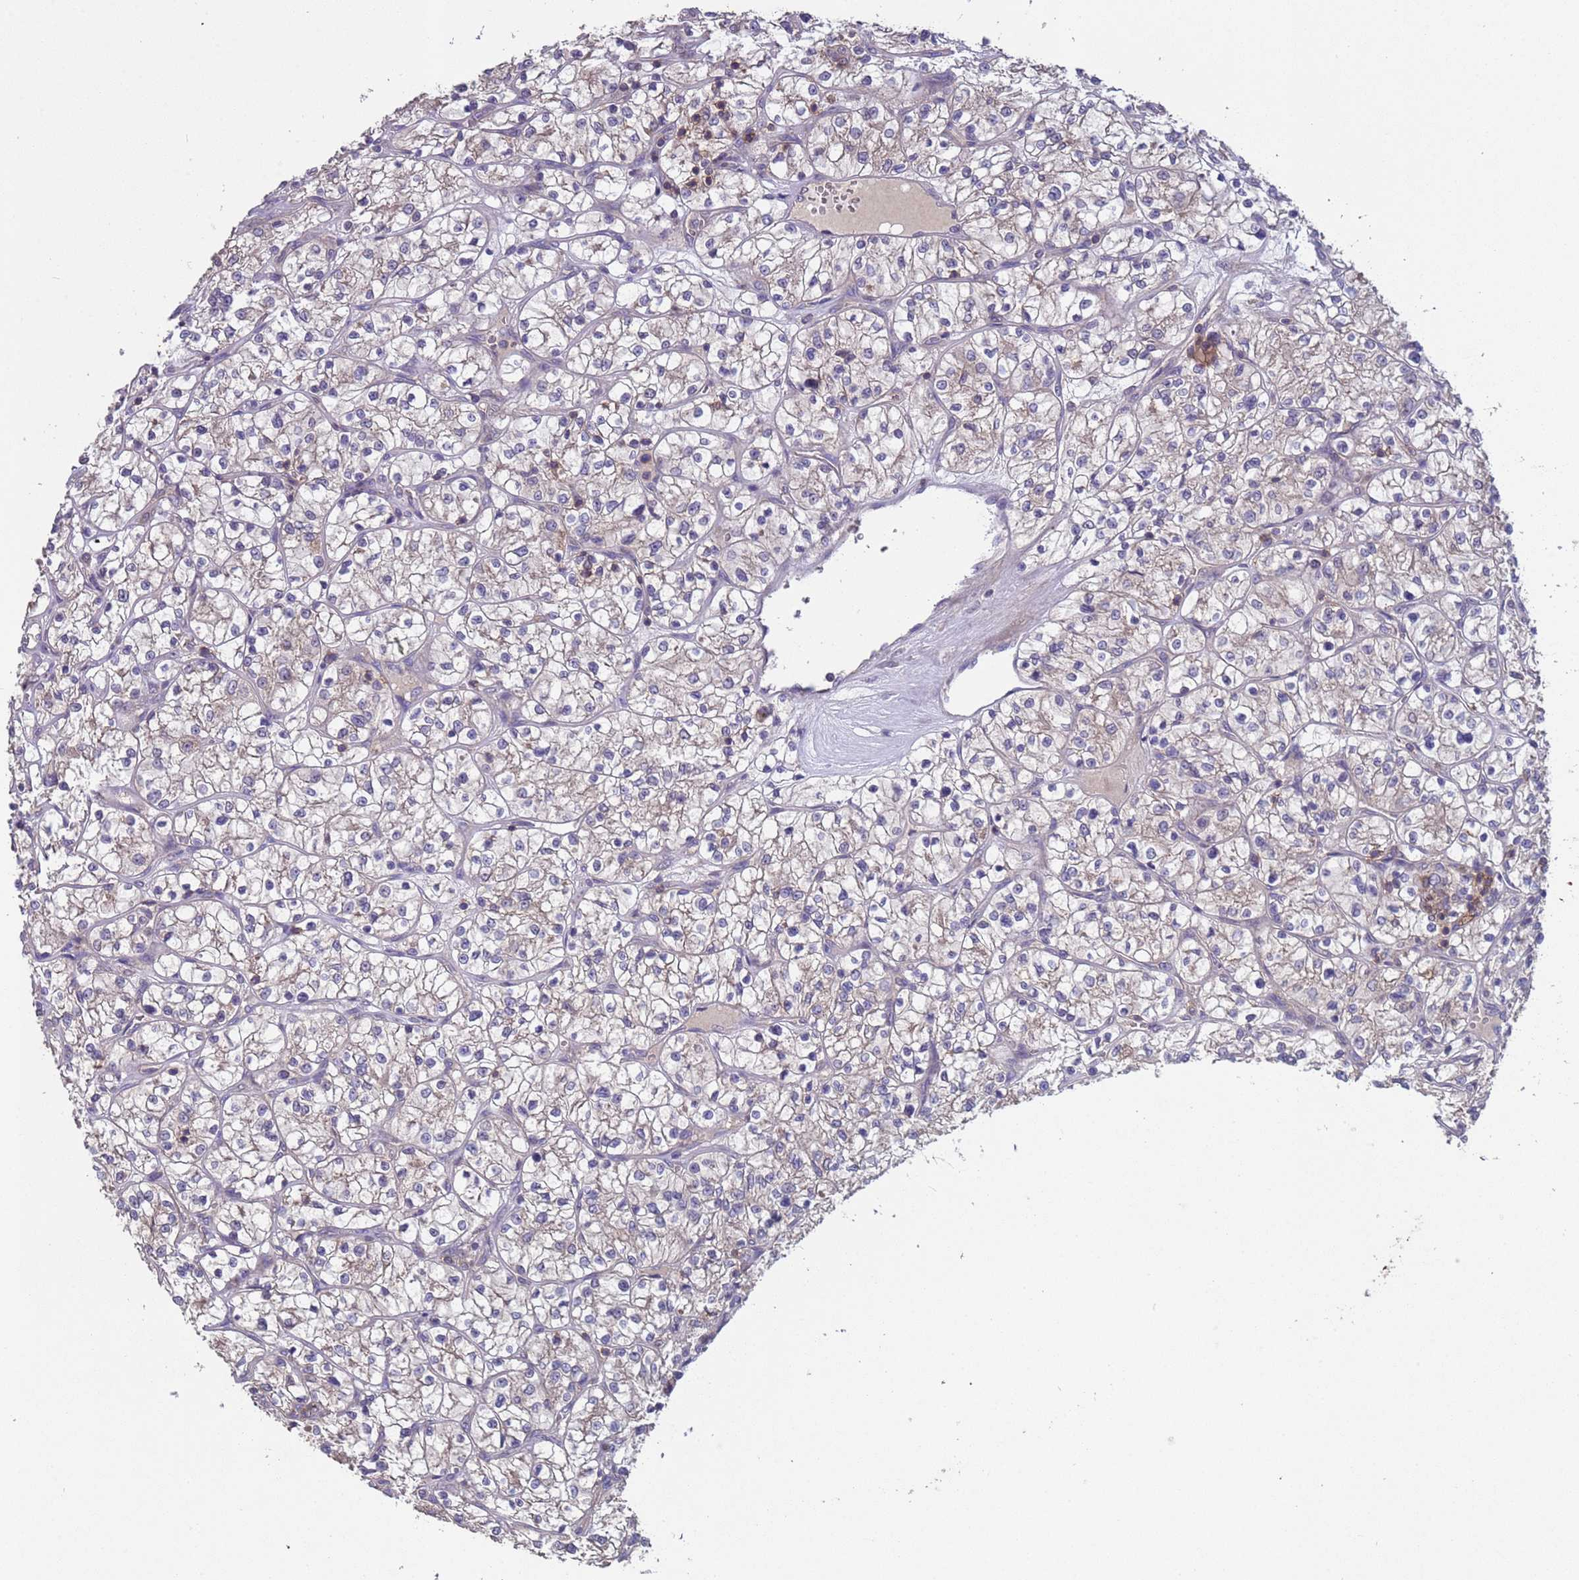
{"staining": {"intensity": "negative", "quantity": "none", "location": "none"}, "tissue": "renal cancer", "cell_type": "Tumor cells", "image_type": "cancer", "snomed": [{"axis": "morphology", "description": "Adenocarcinoma, NOS"}, {"axis": "topography", "description": "Kidney"}], "caption": "A micrograph of renal cancer (adenocarcinoma) stained for a protein reveals no brown staining in tumor cells. (Stains: DAB (3,3'-diaminobenzidine) immunohistochemistry (IHC) with hematoxylin counter stain, Microscopy: brightfield microscopy at high magnification).", "gene": "ACAD8", "patient": {"sex": "female", "age": 64}}